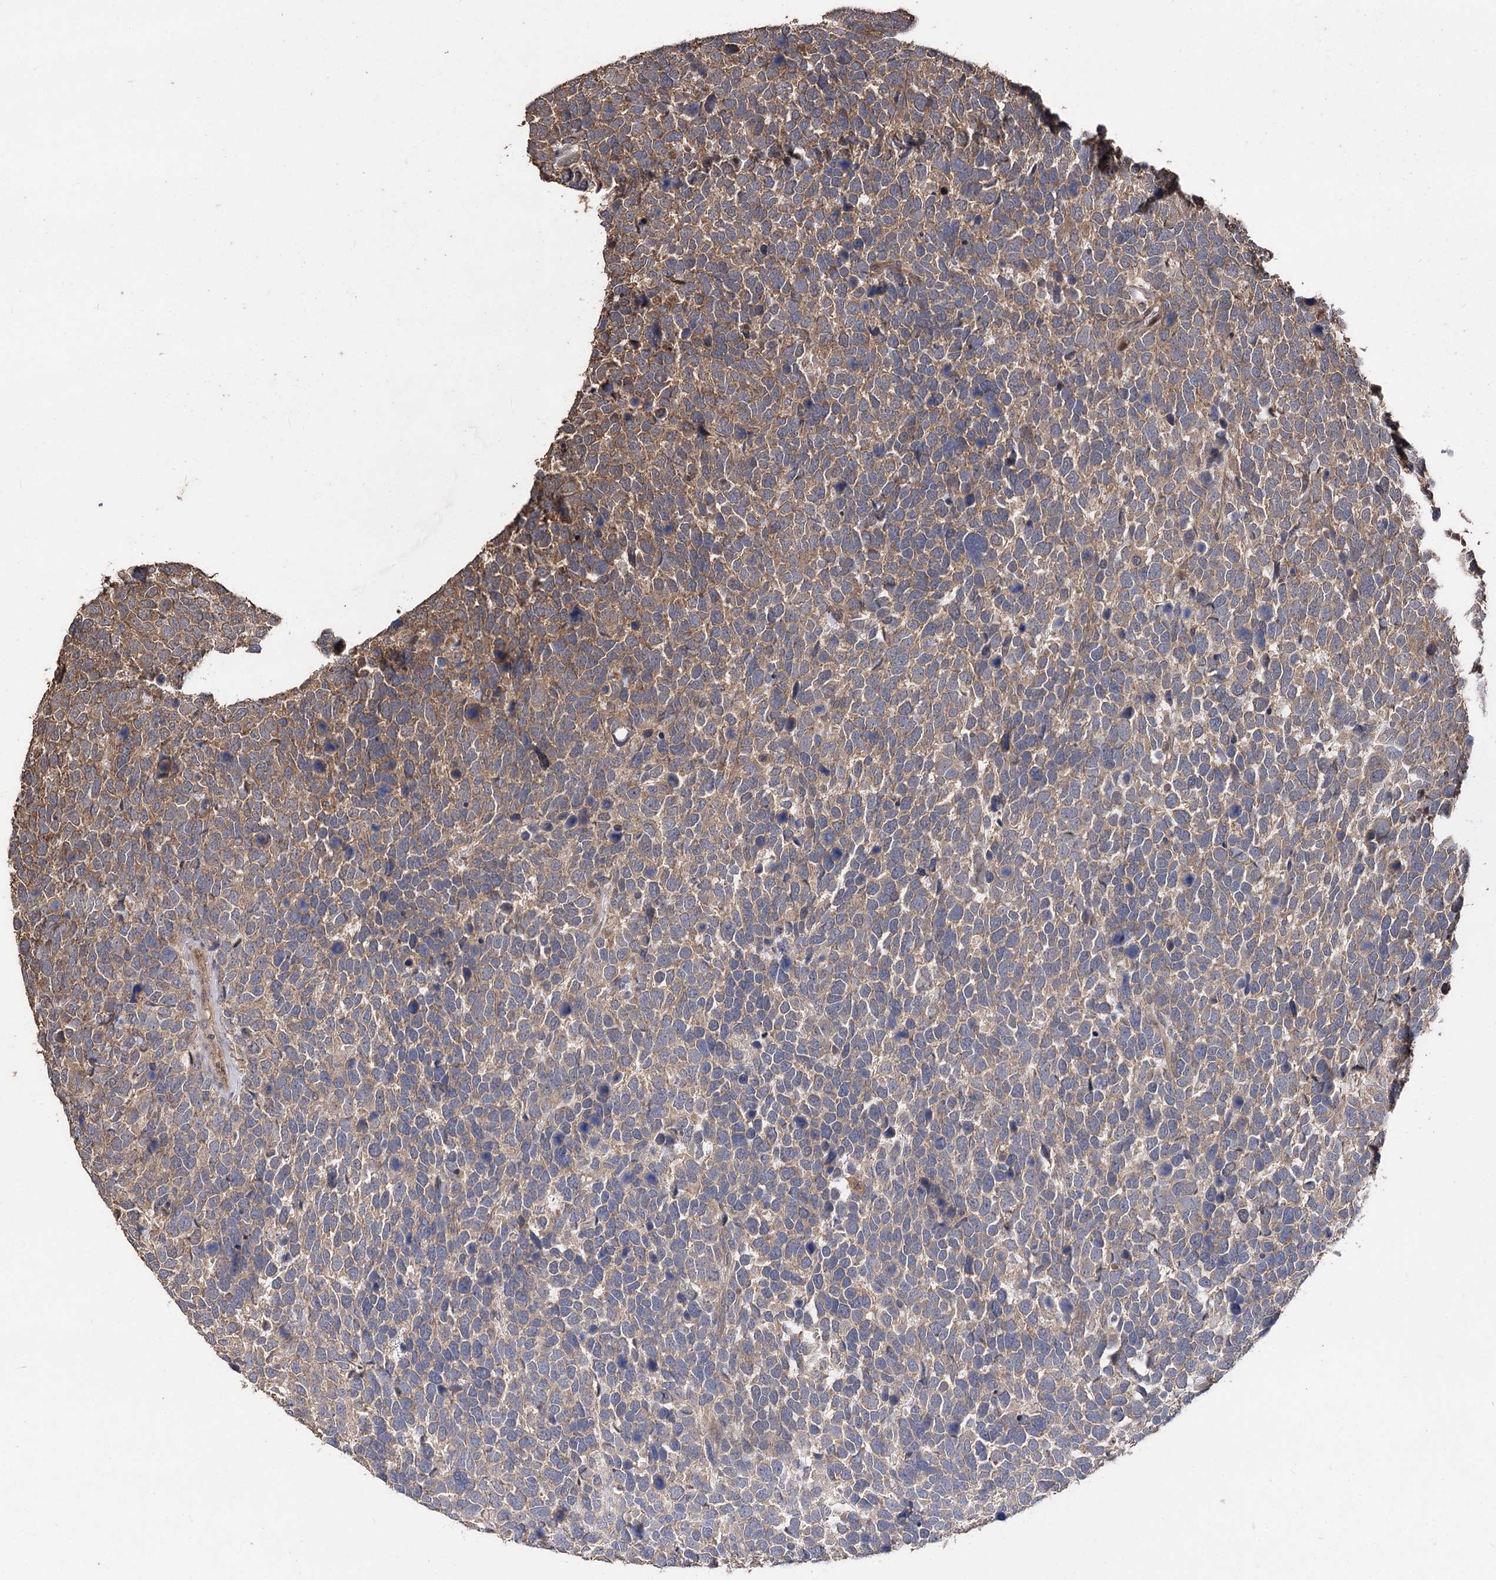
{"staining": {"intensity": "weak", "quantity": "25%-75%", "location": "cytoplasmic/membranous"}, "tissue": "urothelial cancer", "cell_type": "Tumor cells", "image_type": "cancer", "snomed": [{"axis": "morphology", "description": "Urothelial carcinoma, High grade"}, {"axis": "topography", "description": "Urinary bladder"}], "caption": "IHC micrograph of neoplastic tissue: urothelial carcinoma (high-grade) stained using IHC shows low levels of weak protein expression localized specifically in the cytoplasmic/membranous of tumor cells, appearing as a cytoplasmic/membranous brown color.", "gene": "RASSF3", "patient": {"sex": "female", "age": 82}}